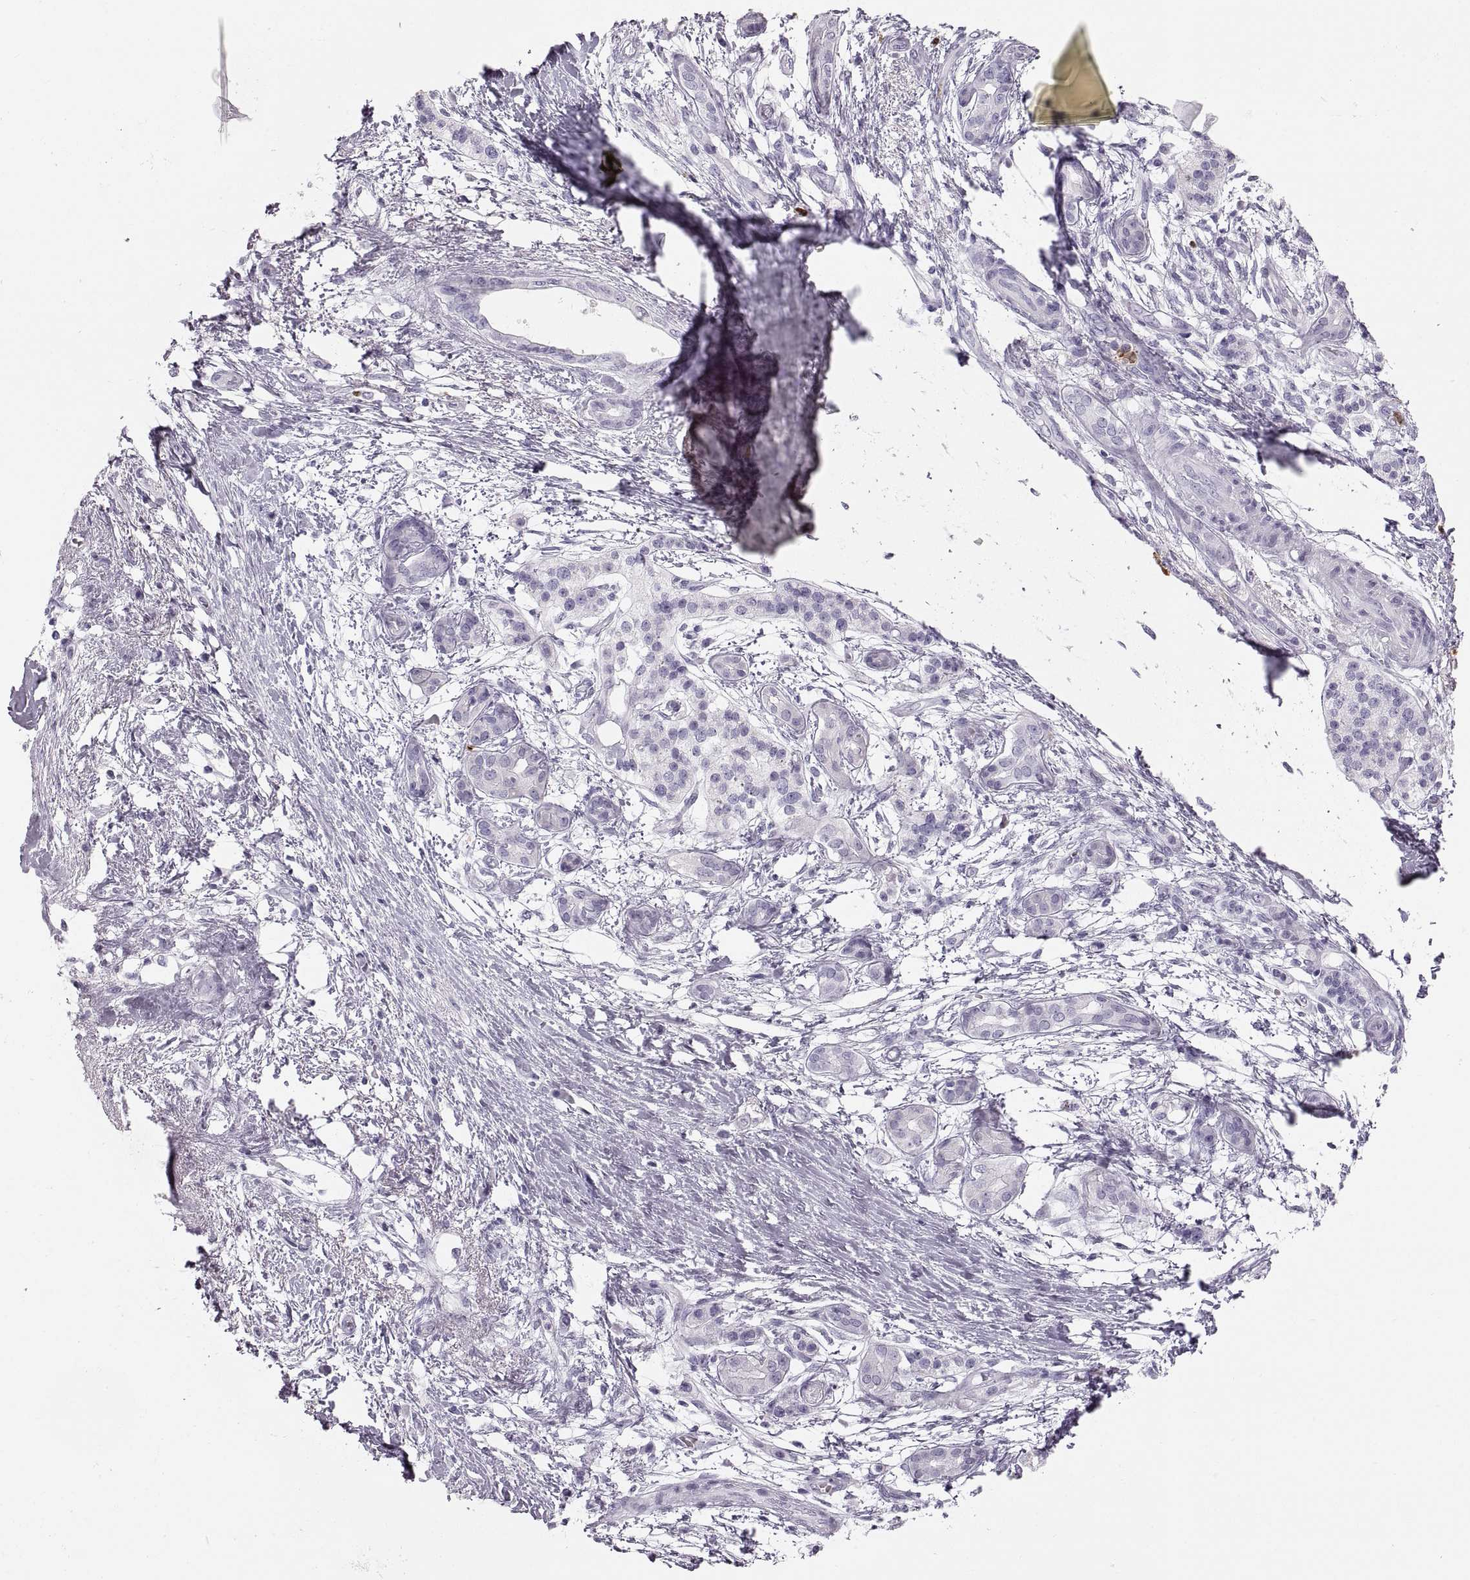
{"staining": {"intensity": "negative", "quantity": "none", "location": "none"}, "tissue": "pancreatic cancer", "cell_type": "Tumor cells", "image_type": "cancer", "snomed": [{"axis": "morphology", "description": "Adenocarcinoma, NOS"}, {"axis": "topography", "description": "Pancreas"}], "caption": "IHC of pancreatic adenocarcinoma reveals no staining in tumor cells.", "gene": "MILR1", "patient": {"sex": "female", "age": 72}}